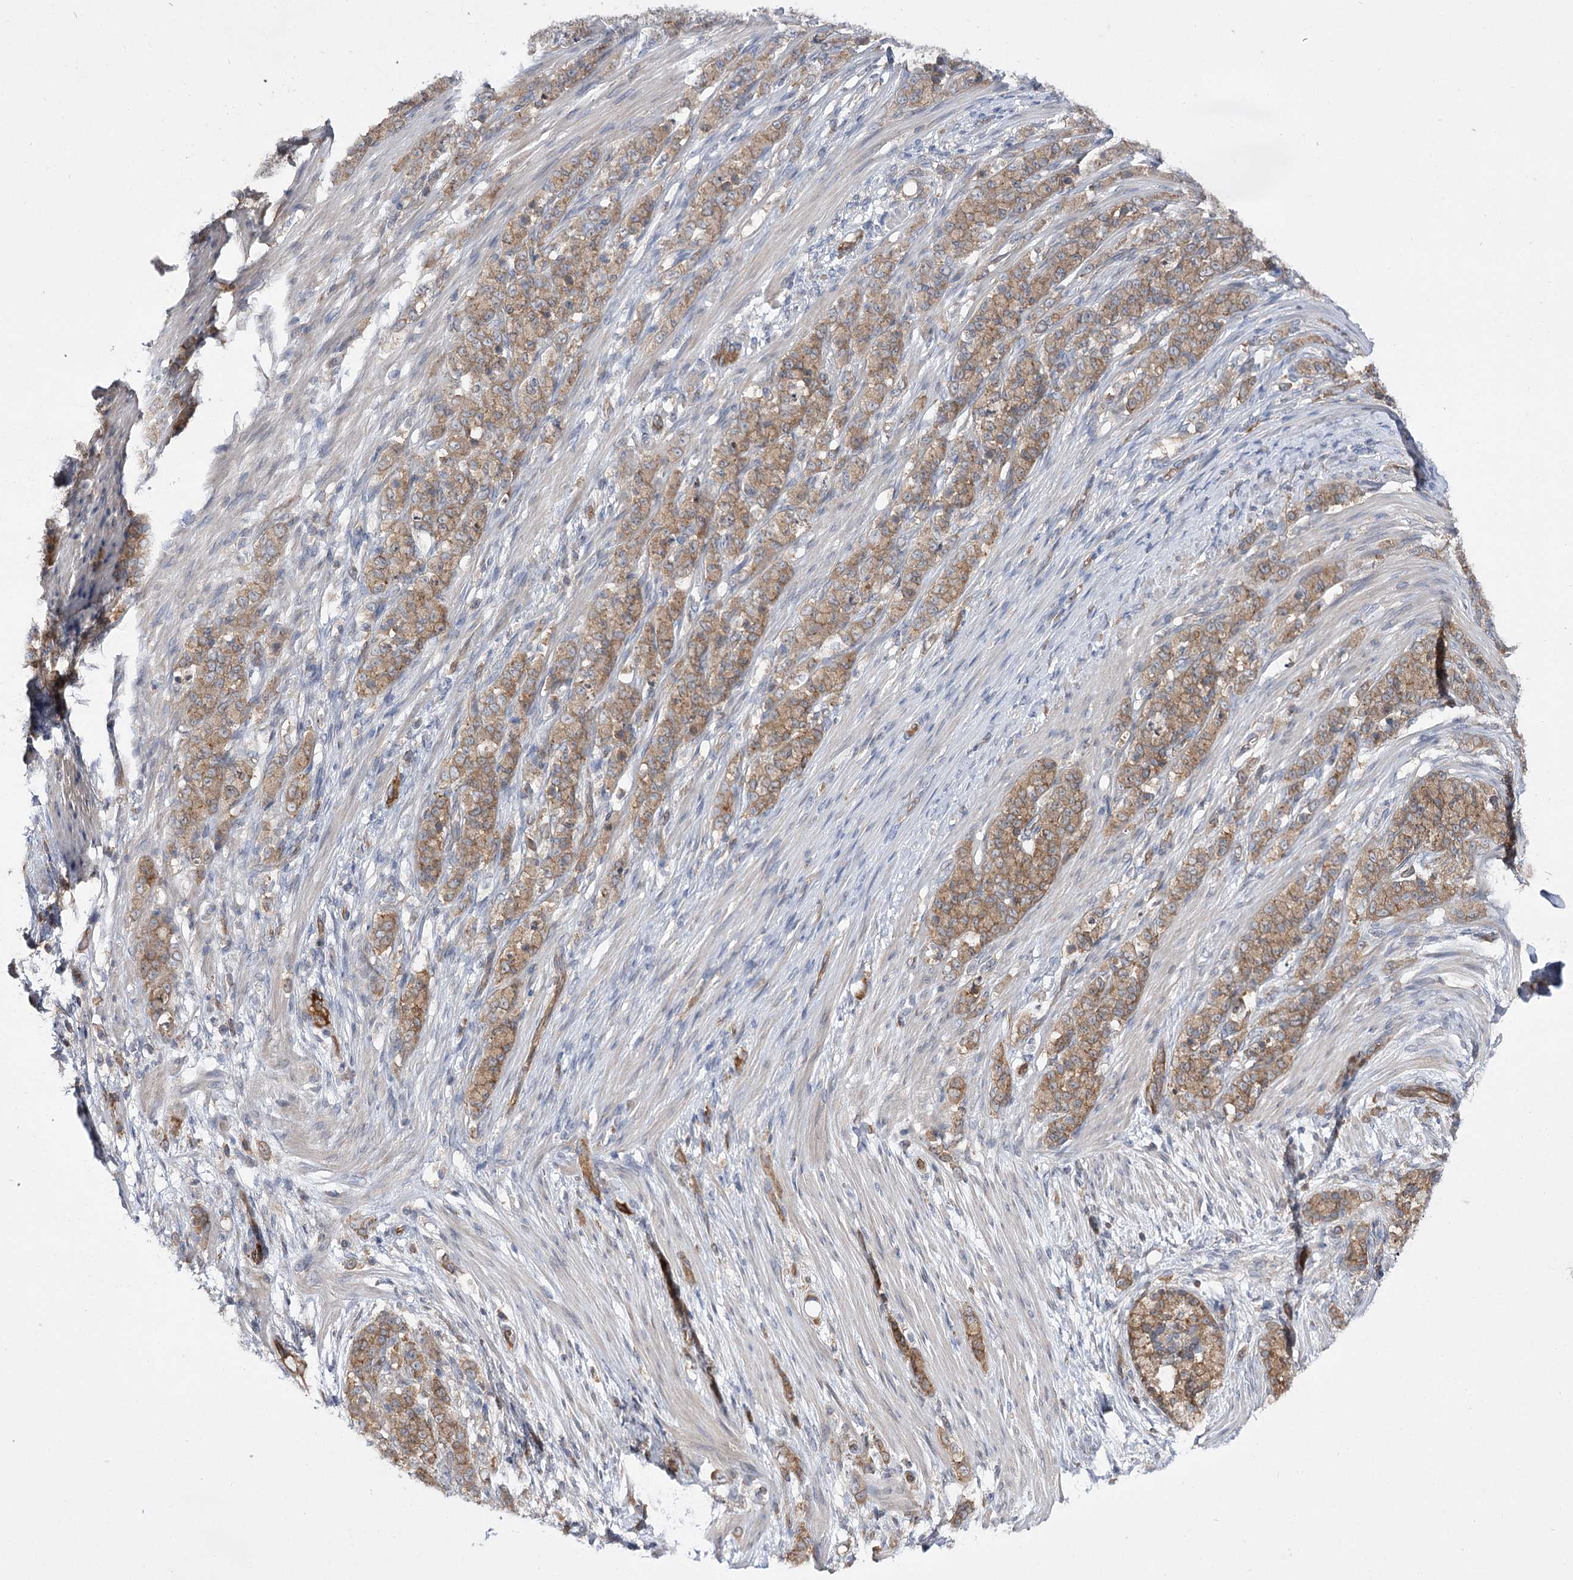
{"staining": {"intensity": "moderate", "quantity": ">75%", "location": "cytoplasmic/membranous"}, "tissue": "stomach cancer", "cell_type": "Tumor cells", "image_type": "cancer", "snomed": [{"axis": "morphology", "description": "Adenocarcinoma, NOS"}, {"axis": "topography", "description": "Stomach"}], "caption": "A brown stain shows moderate cytoplasmic/membranous positivity of a protein in human adenocarcinoma (stomach) tumor cells. The protein is shown in brown color, while the nuclei are stained blue.", "gene": "BCR", "patient": {"sex": "female", "age": 79}}